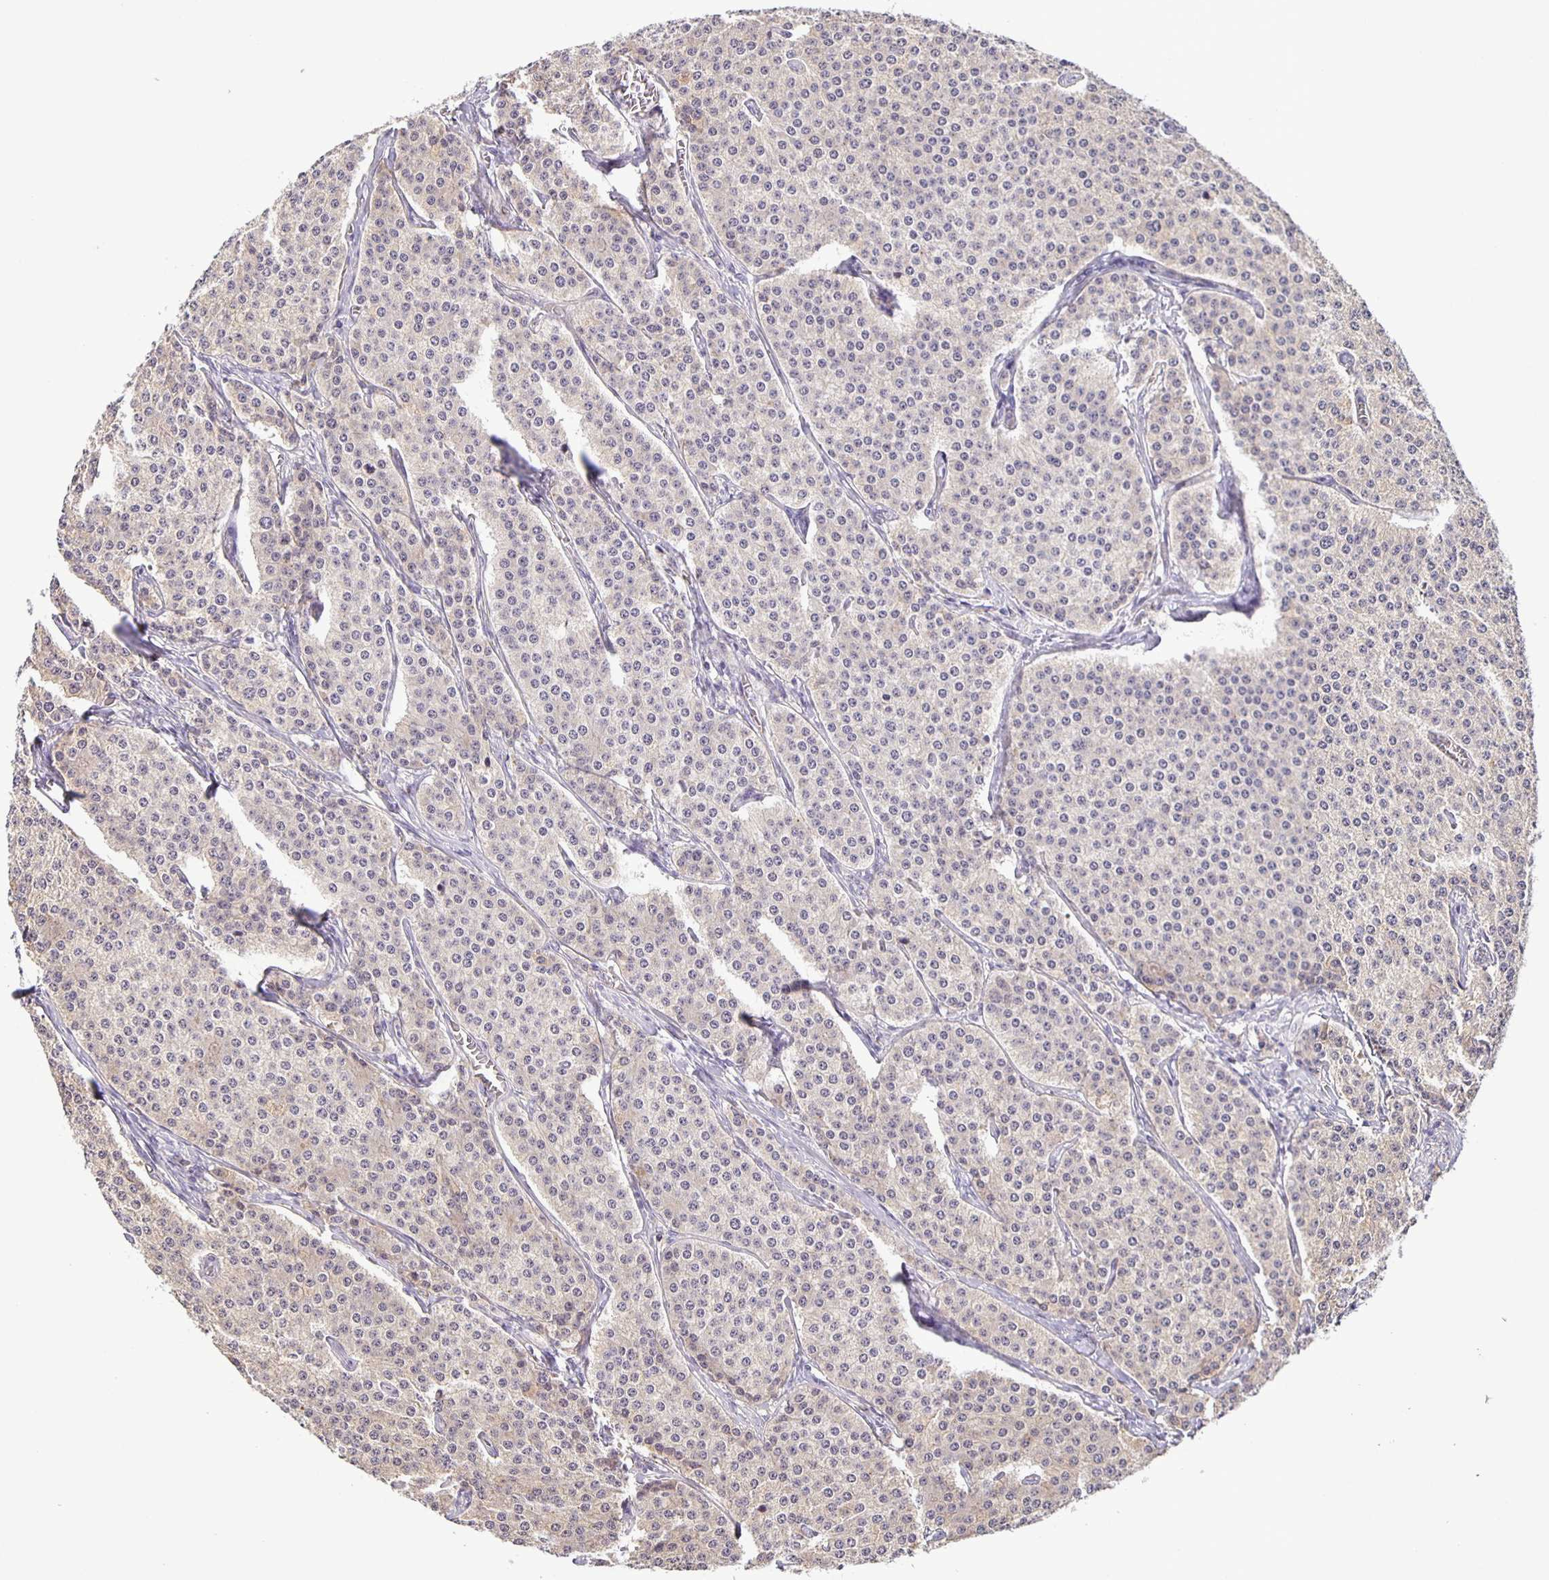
{"staining": {"intensity": "weak", "quantity": "25%-75%", "location": "cytoplasmic/membranous"}, "tissue": "carcinoid", "cell_type": "Tumor cells", "image_type": "cancer", "snomed": [{"axis": "morphology", "description": "Carcinoid, malignant, NOS"}, {"axis": "topography", "description": "Small intestine"}], "caption": "Protein expression analysis of carcinoid displays weak cytoplasmic/membranous positivity in approximately 25%-75% of tumor cells.", "gene": "JMJD4", "patient": {"sex": "female", "age": 64}}